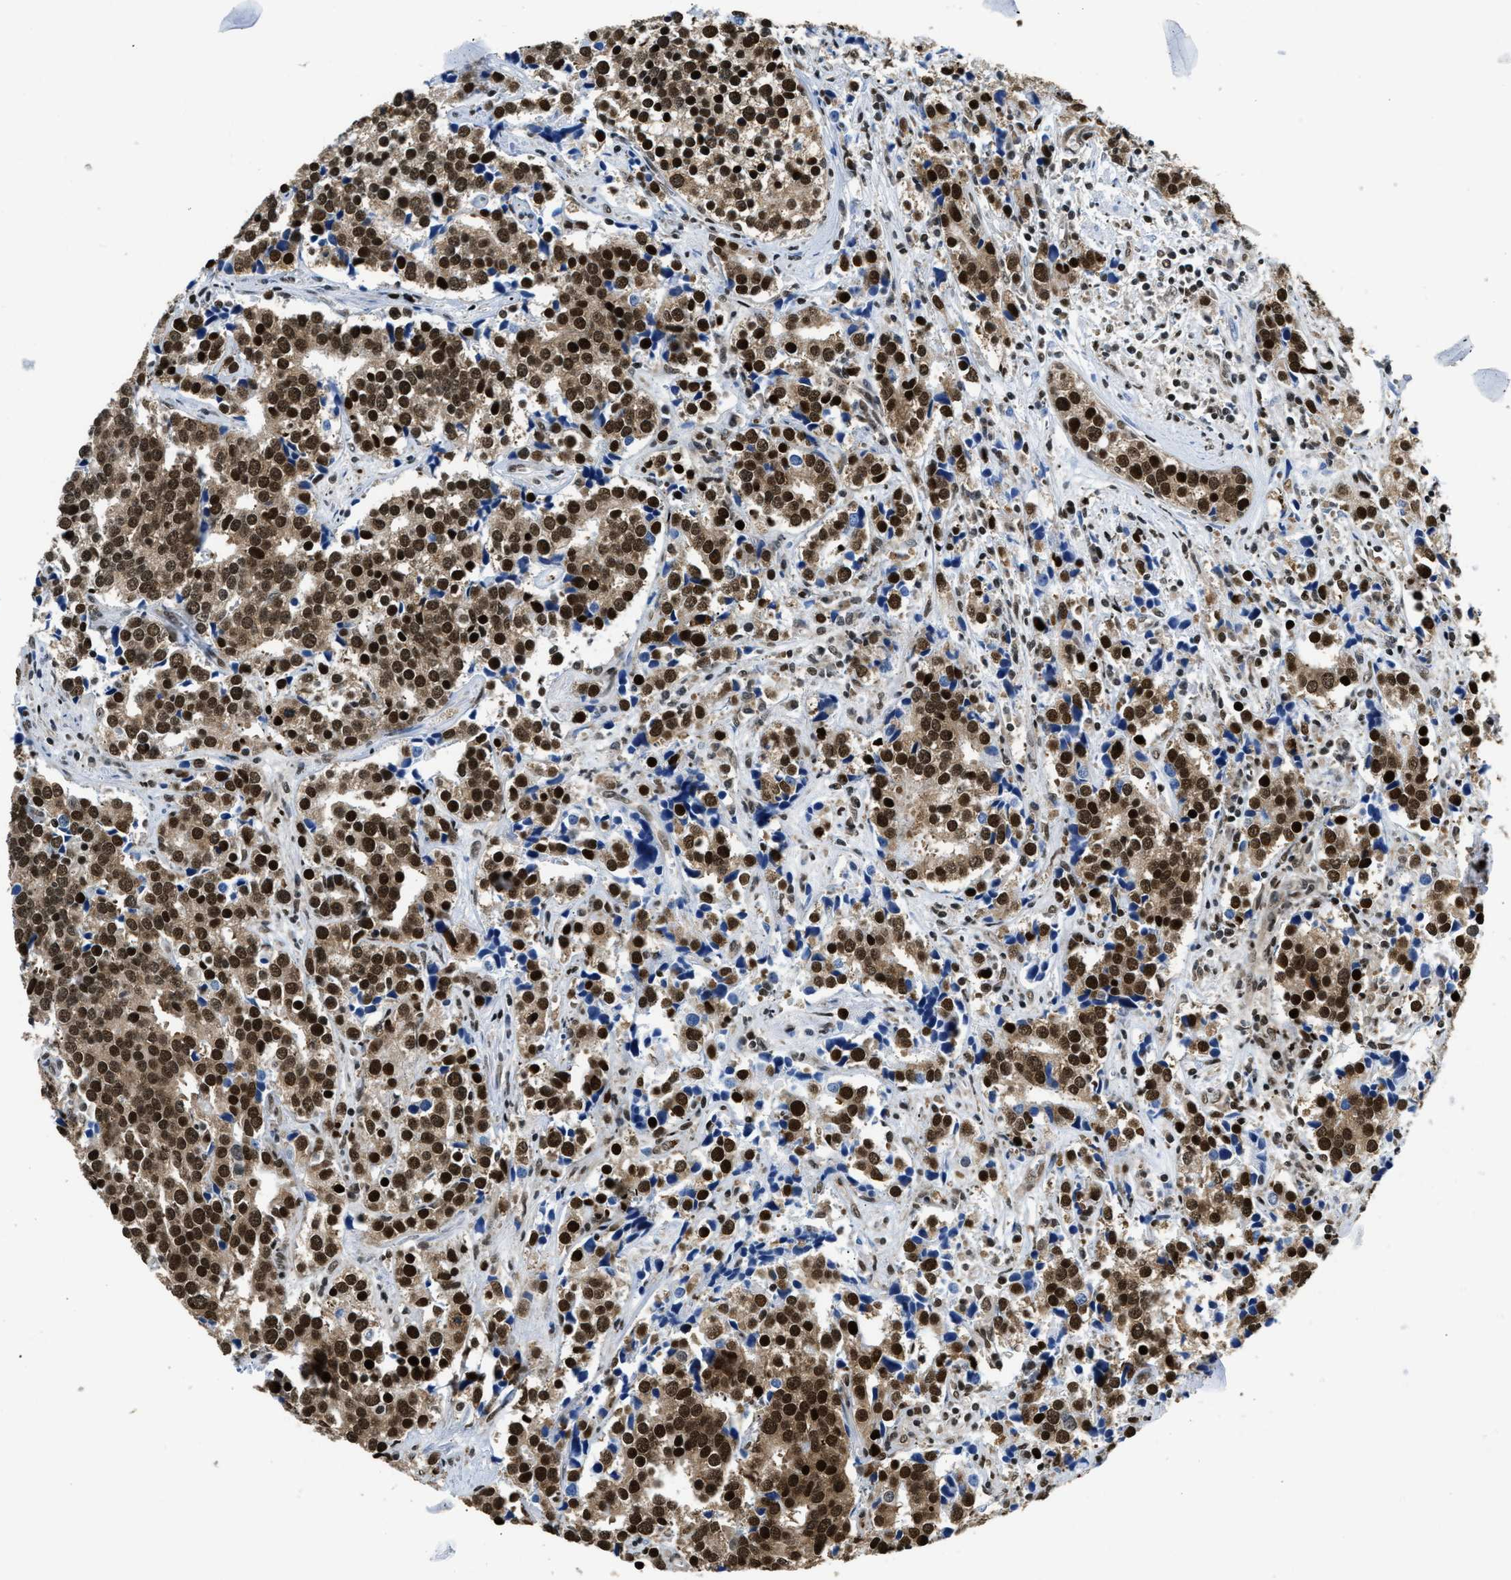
{"staining": {"intensity": "strong", "quantity": ">75%", "location": "cytoplasmic/membranous,nuclear"}, "tissue": "prostate cancer", "cell_type": "Tumor cells", "image_type": "cancer", "snomed": [{"axis": "morphology", "description": "Adenocarcinoma, High grade"}, {"axis": "topography", "description": "Prostate"}], "caption": "Immunohistochemical staining of prostate adenocarcinoma (high-grade) shows strong cytoplasmic/membranous and nuclear protein expression in about >75% of tumor cells. The staining was performed using DAB (3,3'-diaminobenzidine), with brown indicating positive protein expression. Nuclei are stained blue with hematoxylin.", "gene": "CCNDBP1", "patient": {"sex": "male", "age": 71}}